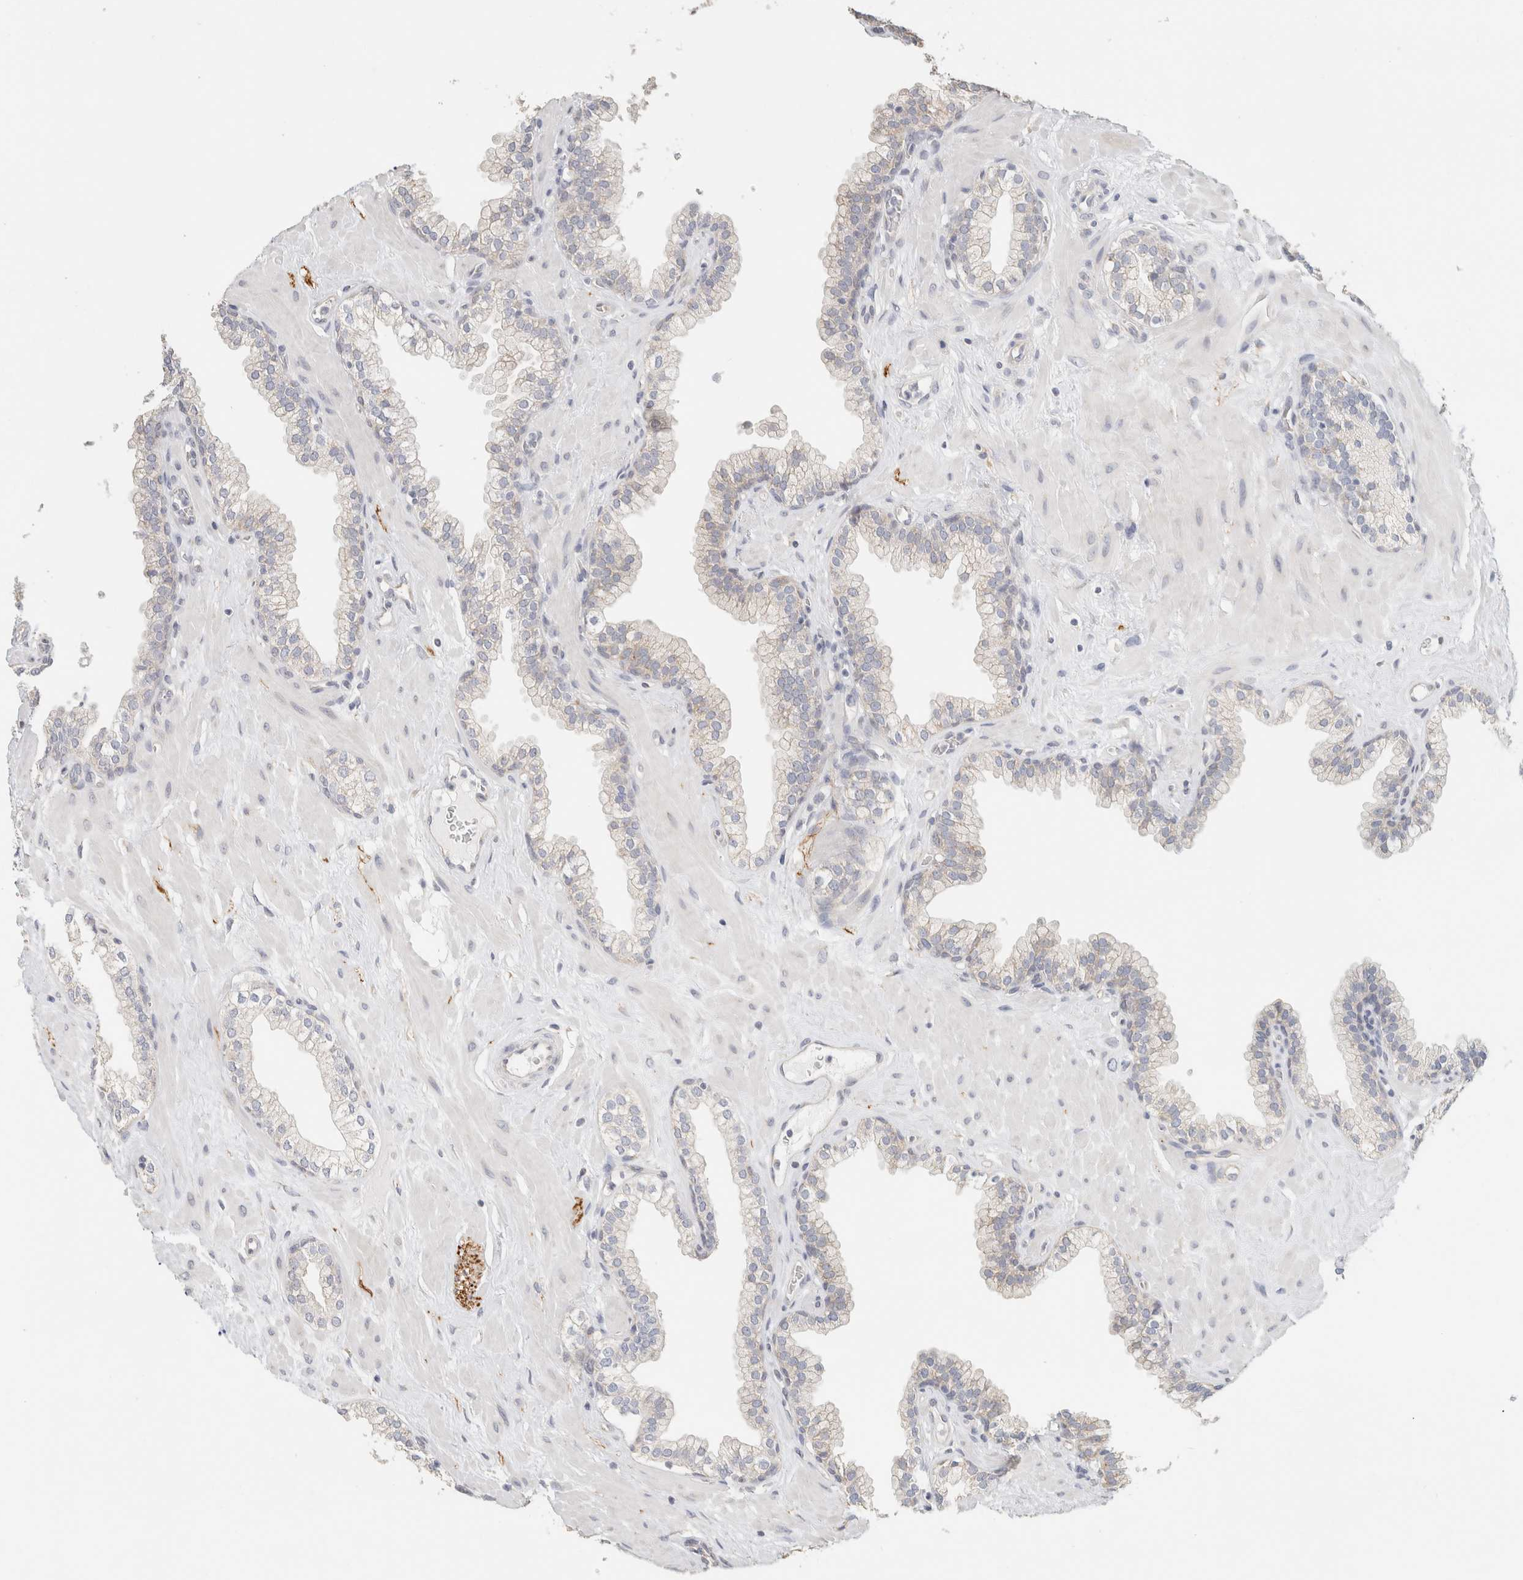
{"staining": {"intensity": "negative", "quantity": "none", "location": "none"}, "tissue": "prostate", "cell_type": "Glandular cells", "image_type": "normal", "snomed": [{"axis": "morphology", "description": "Normal tissue, NOS"}, {"axis": "morphology", "description": "Urothelial carcinoma, Low grade"}, {"axis": "topography", "description": "Urinary bladder"}, {"axis": "topography", "description": "Prostate"}], "caption": "A micrograph of prostate stained for a protein shows no brown staining in glandular cells.", "gene": "NEFM", "patient": {"sex": "male", "age": 60}}